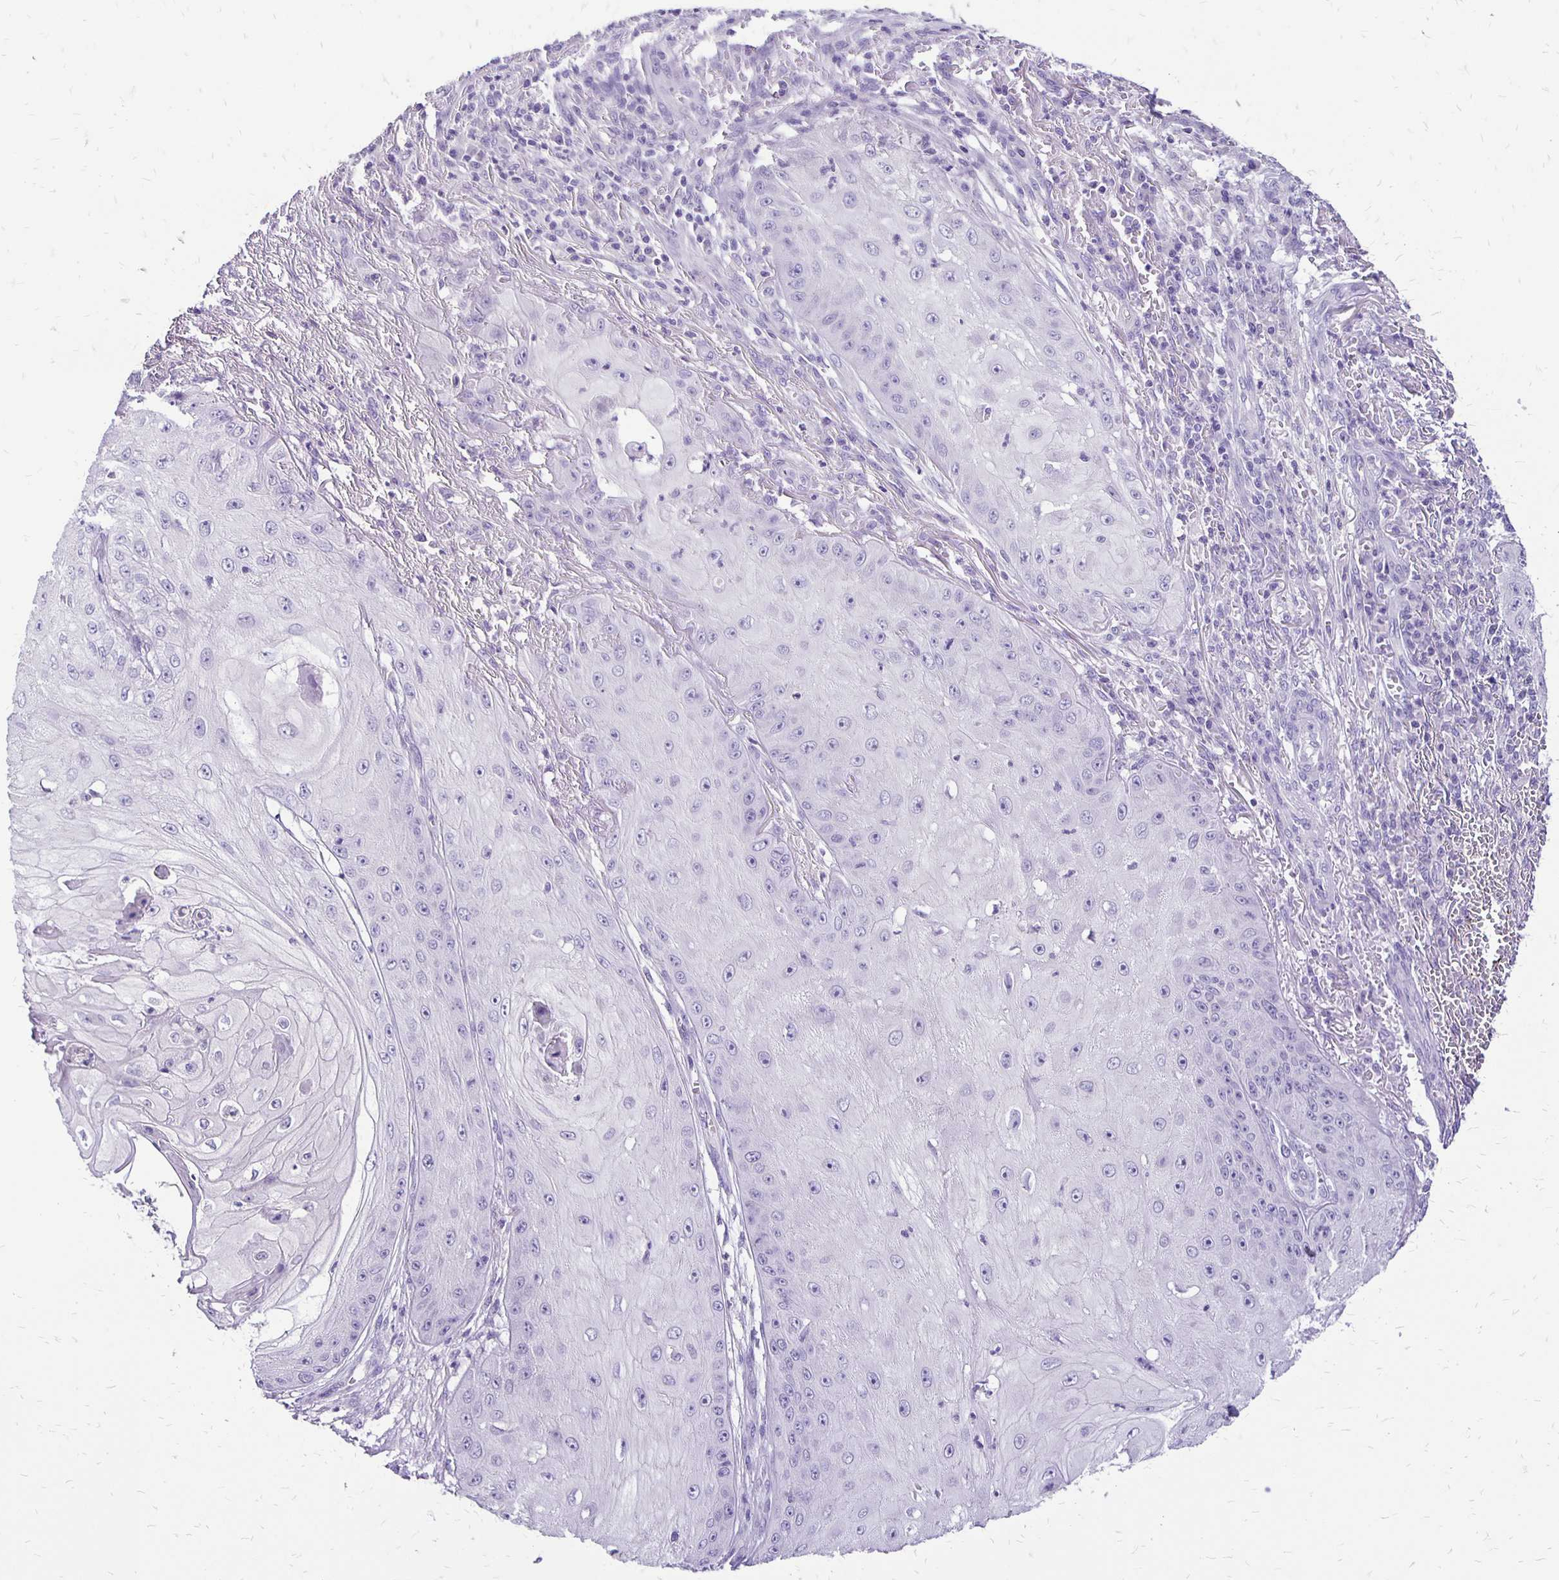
{"staining": {"intensity": "negative", "quantity": "none", "location": "none"}, "tissue": "skin cancer", "cell_type": "Tumor cells", "image_type": "cancer", "snomed": [{"axis": "morphology", "description": "Squamous cell carcinoma, NOS"}, {"axis": "topography", "description": "Skin"}], "caption": "Immunohistochemistry of human skin cancer exhibits no staining in tumor cells. (DAB (3,3'-diaminobenzidine) immunohistochemistry (IHC), high magnification).", "gene": "ANKRD45", "patient": {"sex": "male", "age": 70}}